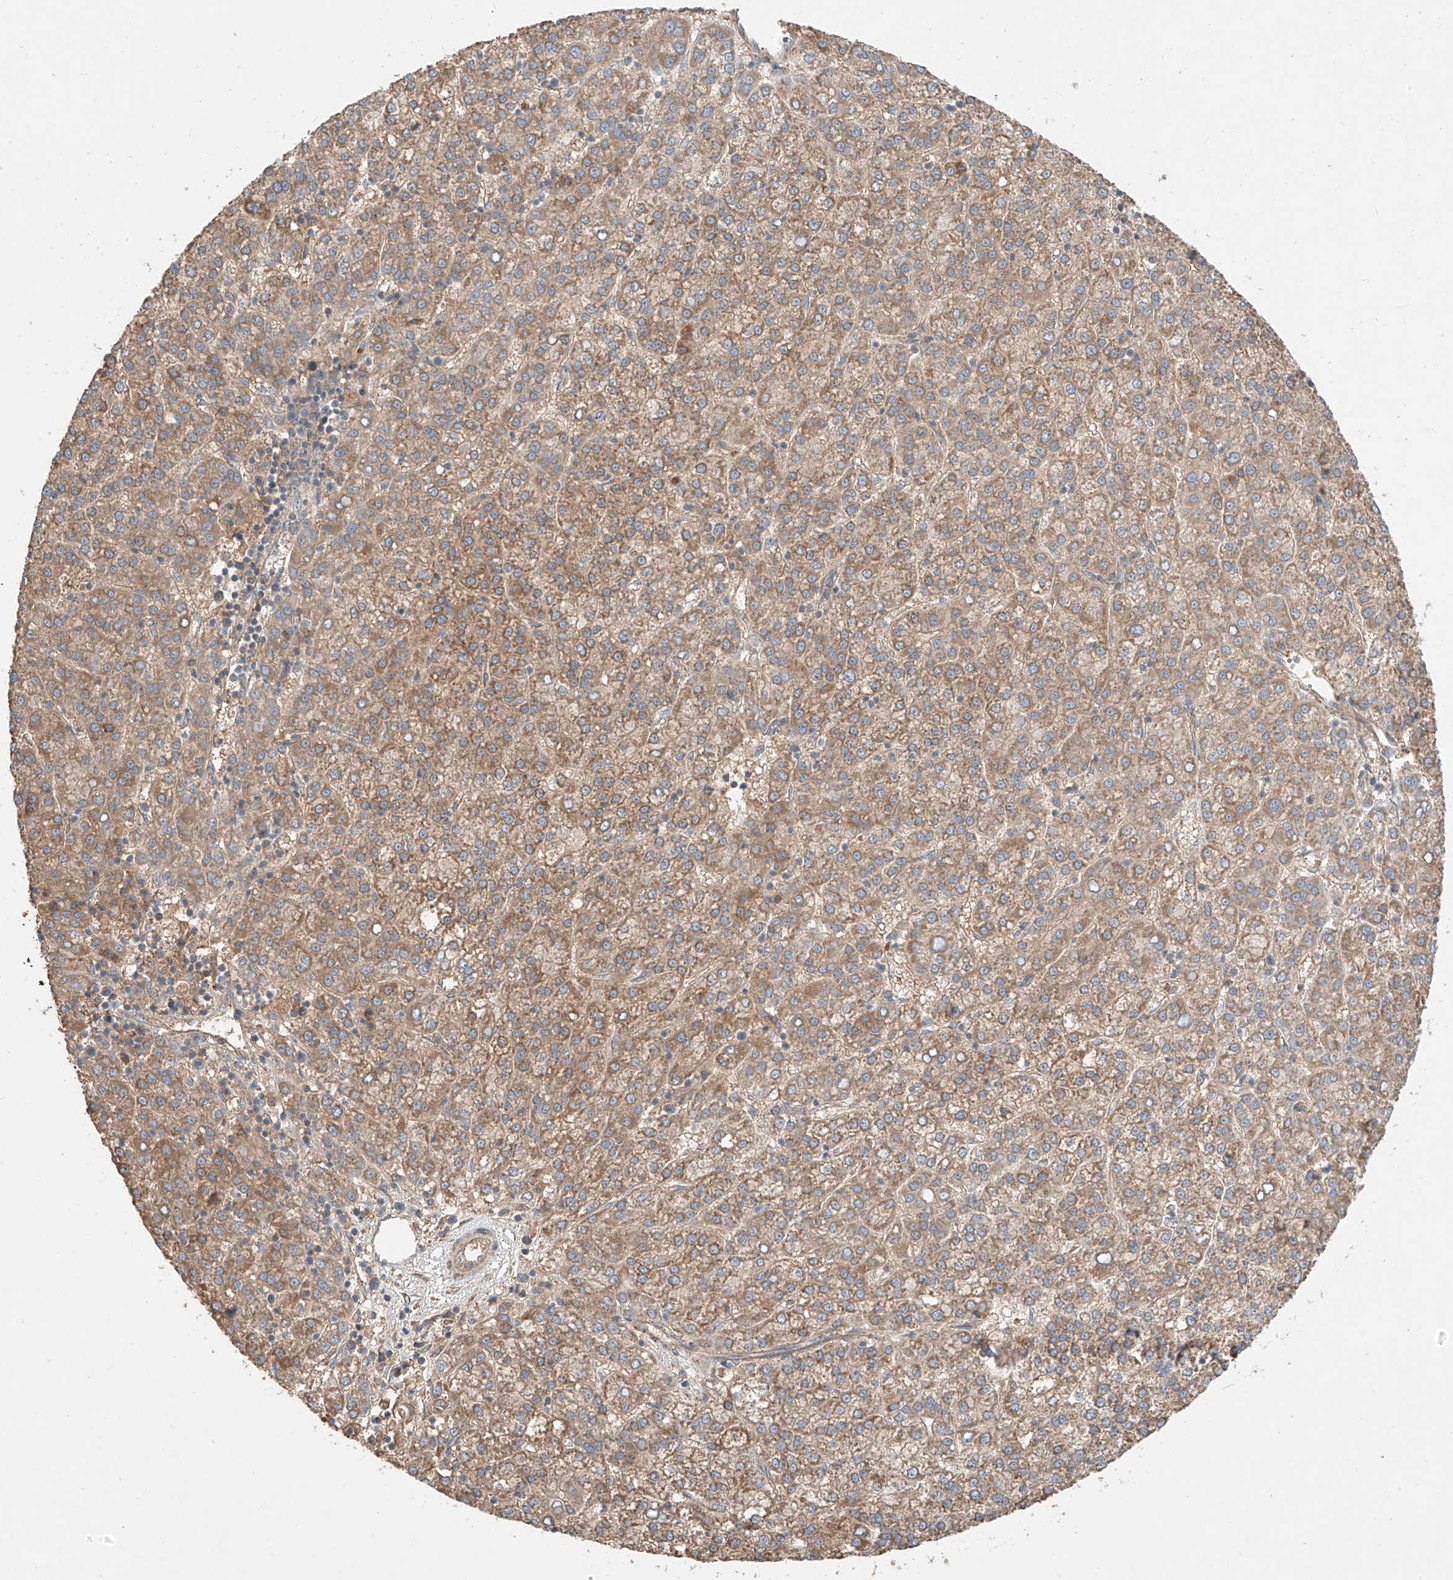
{"staining": {"intensity": "moderate", "quantity": ">75%", "location": "cytoplasmic/membranous"}, "tissue": "liver cancer", "cell_type": "Tumor cells", "image_type": "cancer", "snomed": [{"axis": "morphology", "description": "Carcinoma, Hepatocellular, NOS"}, {"axis": "topography", "description": "Liver"}], "caption": "Human liver cancer stained with a brown dye demonstrates moderate cytoplasmic/membranous positive expression in about >75% of tumor cells.", "gene": "CACNA2D4", "patient": {"sex": "female", "age": 58}}